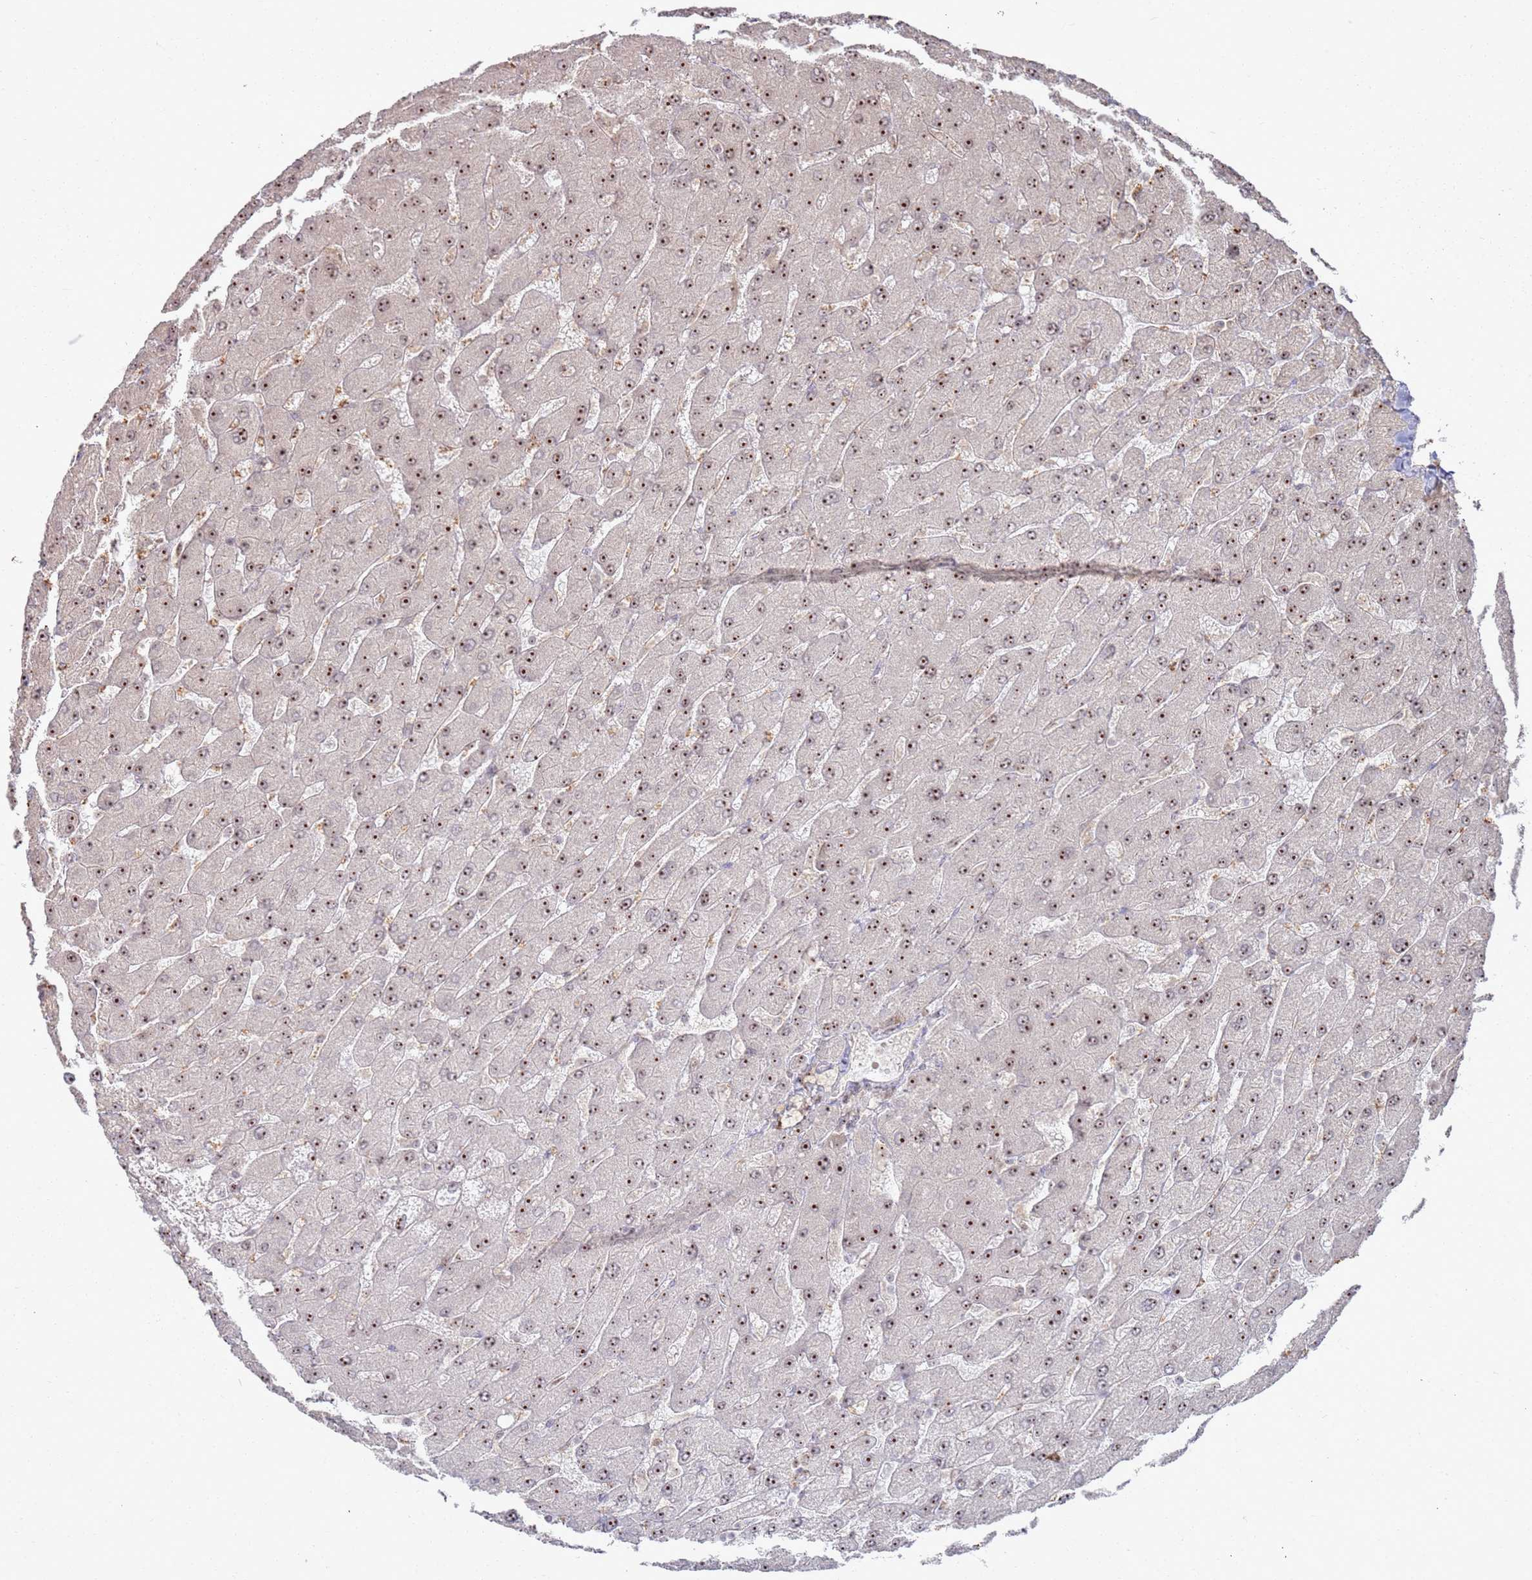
{"staining": {"intensity": "moderate", "quantity": "<25%", "location": "nuclear"}, "tissue": "liver", "cell_type": "Cholangiocytes", "image_type": "normal", "snomed": [{"axis": "morphology", "description": "Normal tissue, NOS"}, {"axis": "topography", "description": "Liver"}], "caption": "A brown stain shows moderate nuclear expression of a protein in cholangiocytes of unremarkable human liver.", "gene": "UTP11", "patient": {"sex": "male", "age": 55}}